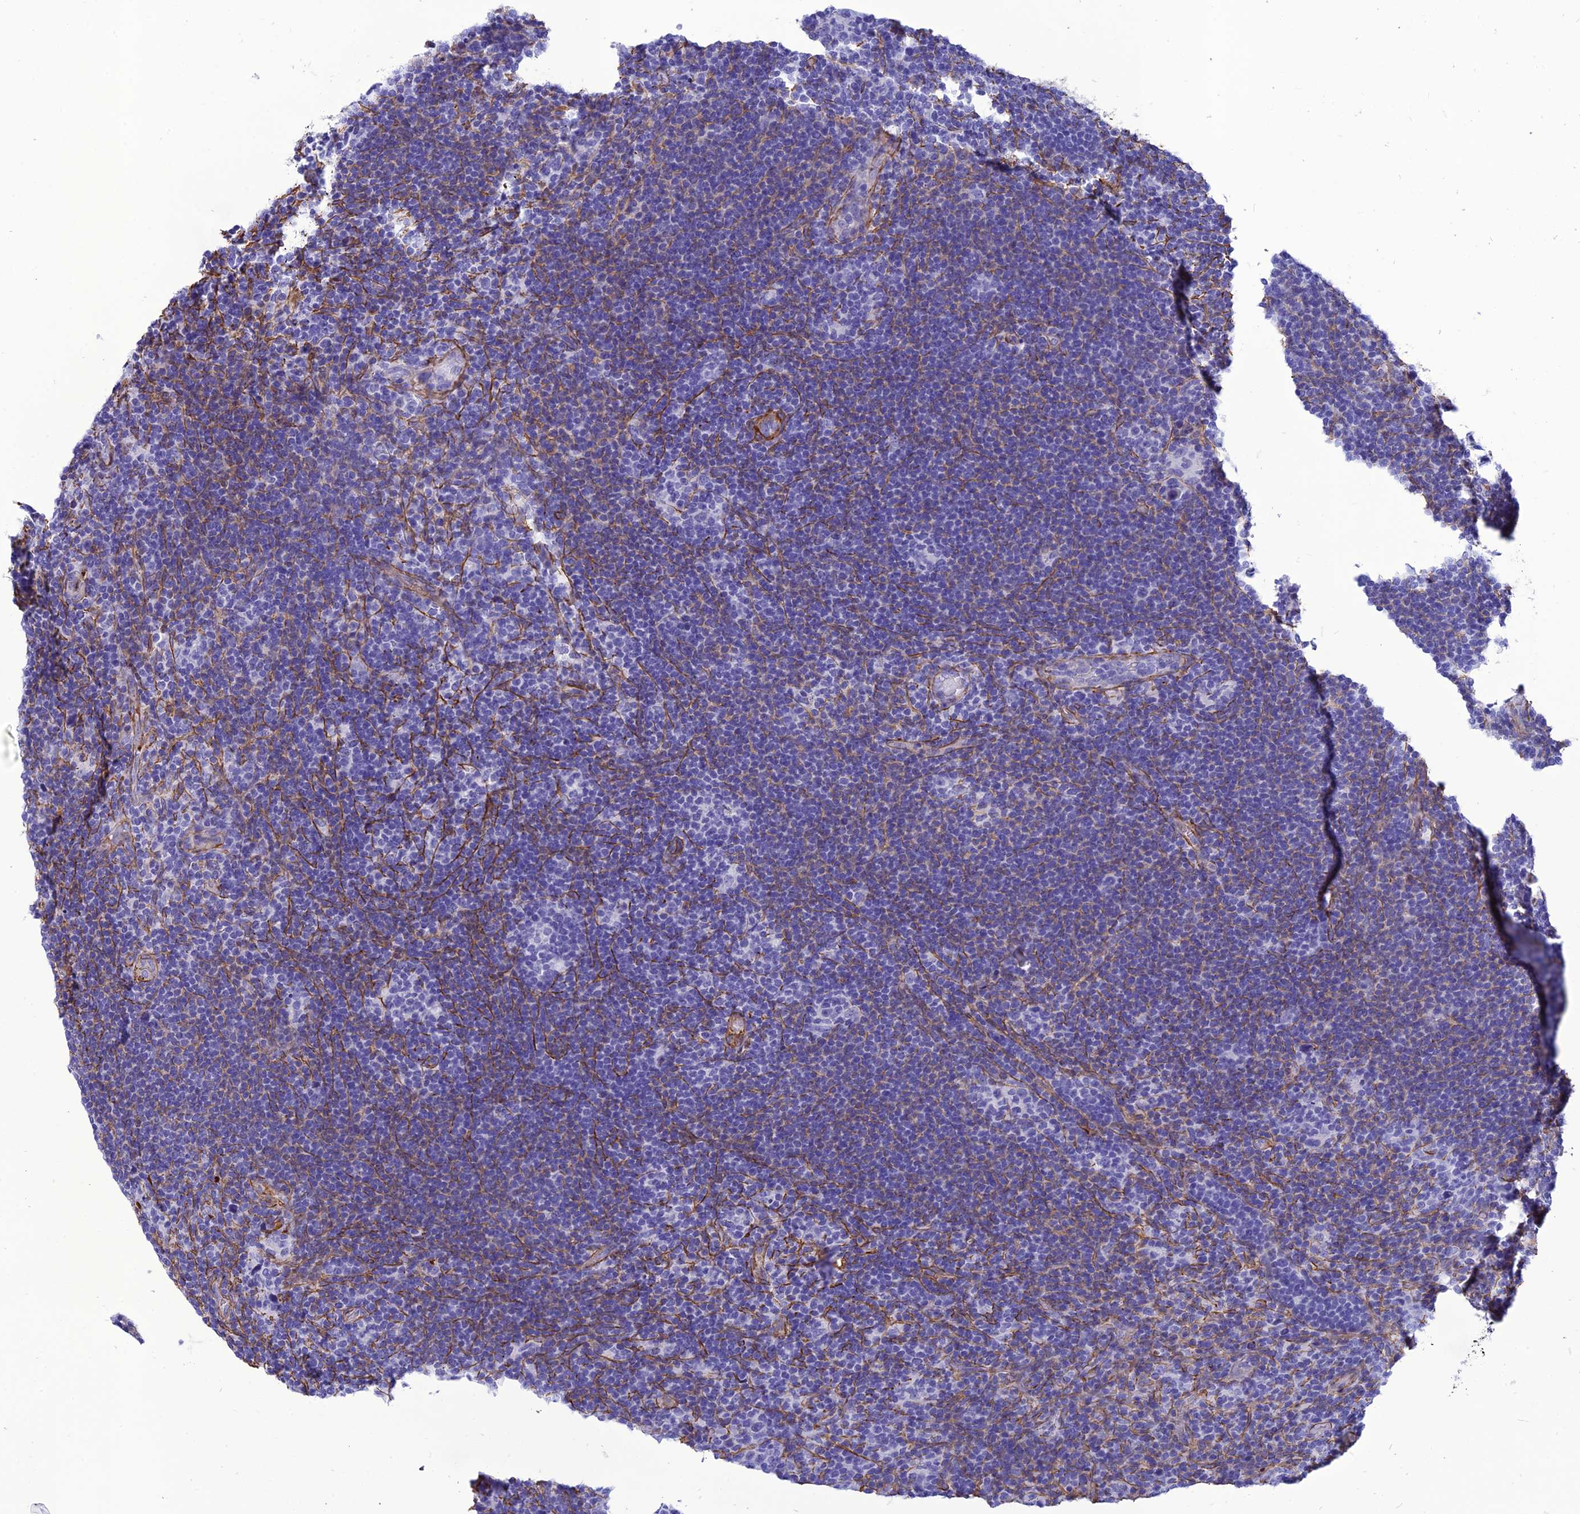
{"staining": {"intensity": "negative", "quantity": "none", "location": "none"}, "tissue": "lymphoma", "cell_type": "Tumor cells", "image_type": "cancer", "snomed": [{"axis": "morphology", "description": "Hodgkin's disease, NOS"}, {"axis": "topography", "description": "Lymph node"}], "caption": "This photomicrograph is of Hodgkin's disease stained with immunohistochemistry (IHC) to label a protein in brown with the nuclei are counter-stained blue. There is no staining in tumor cells.", "gene": "NKD1", "patient": {"sex": "female", "age": 57}}